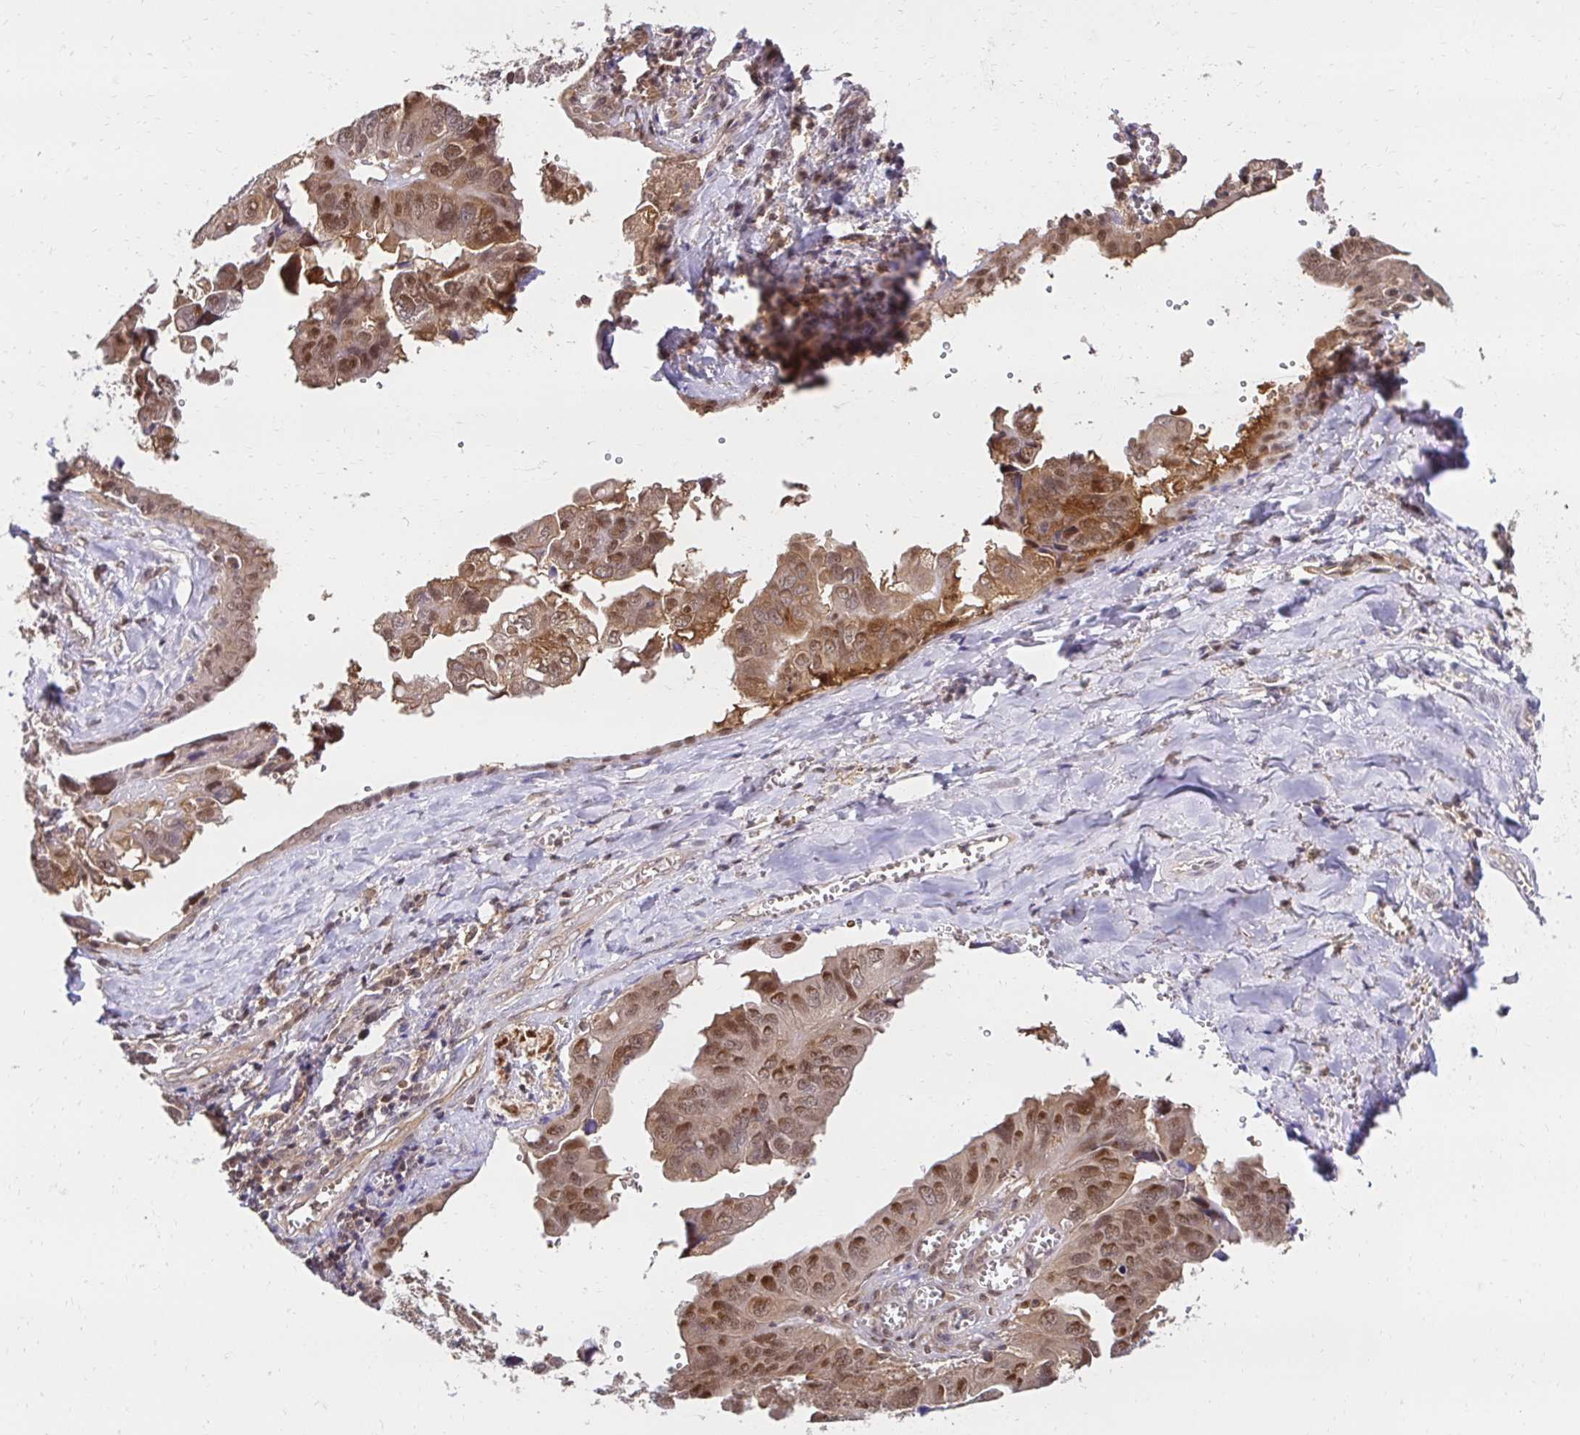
{"staining": {"intensity": "moderate", "quantity": ">75%", "location": "cytoplasmic/membranous,nuclear"}, "tissue": "ovarian cancer", "cell_type": "Tumor cells", "image_type": "cancer", "snomed": [{"axis": "morphology", "description": "Cystadenocarcinoma, serous, NOS"}, {"axis": "topography", "description": "Ovary"}], "caption": "The micrograph shows staining of ovarian cancer, revealing moderate cytoplasmic/membranous and nuclear protein staining (brown color) within tumor cells.", "gene": "PSMA4", "patient": {"sex": "female", "age": 79}}